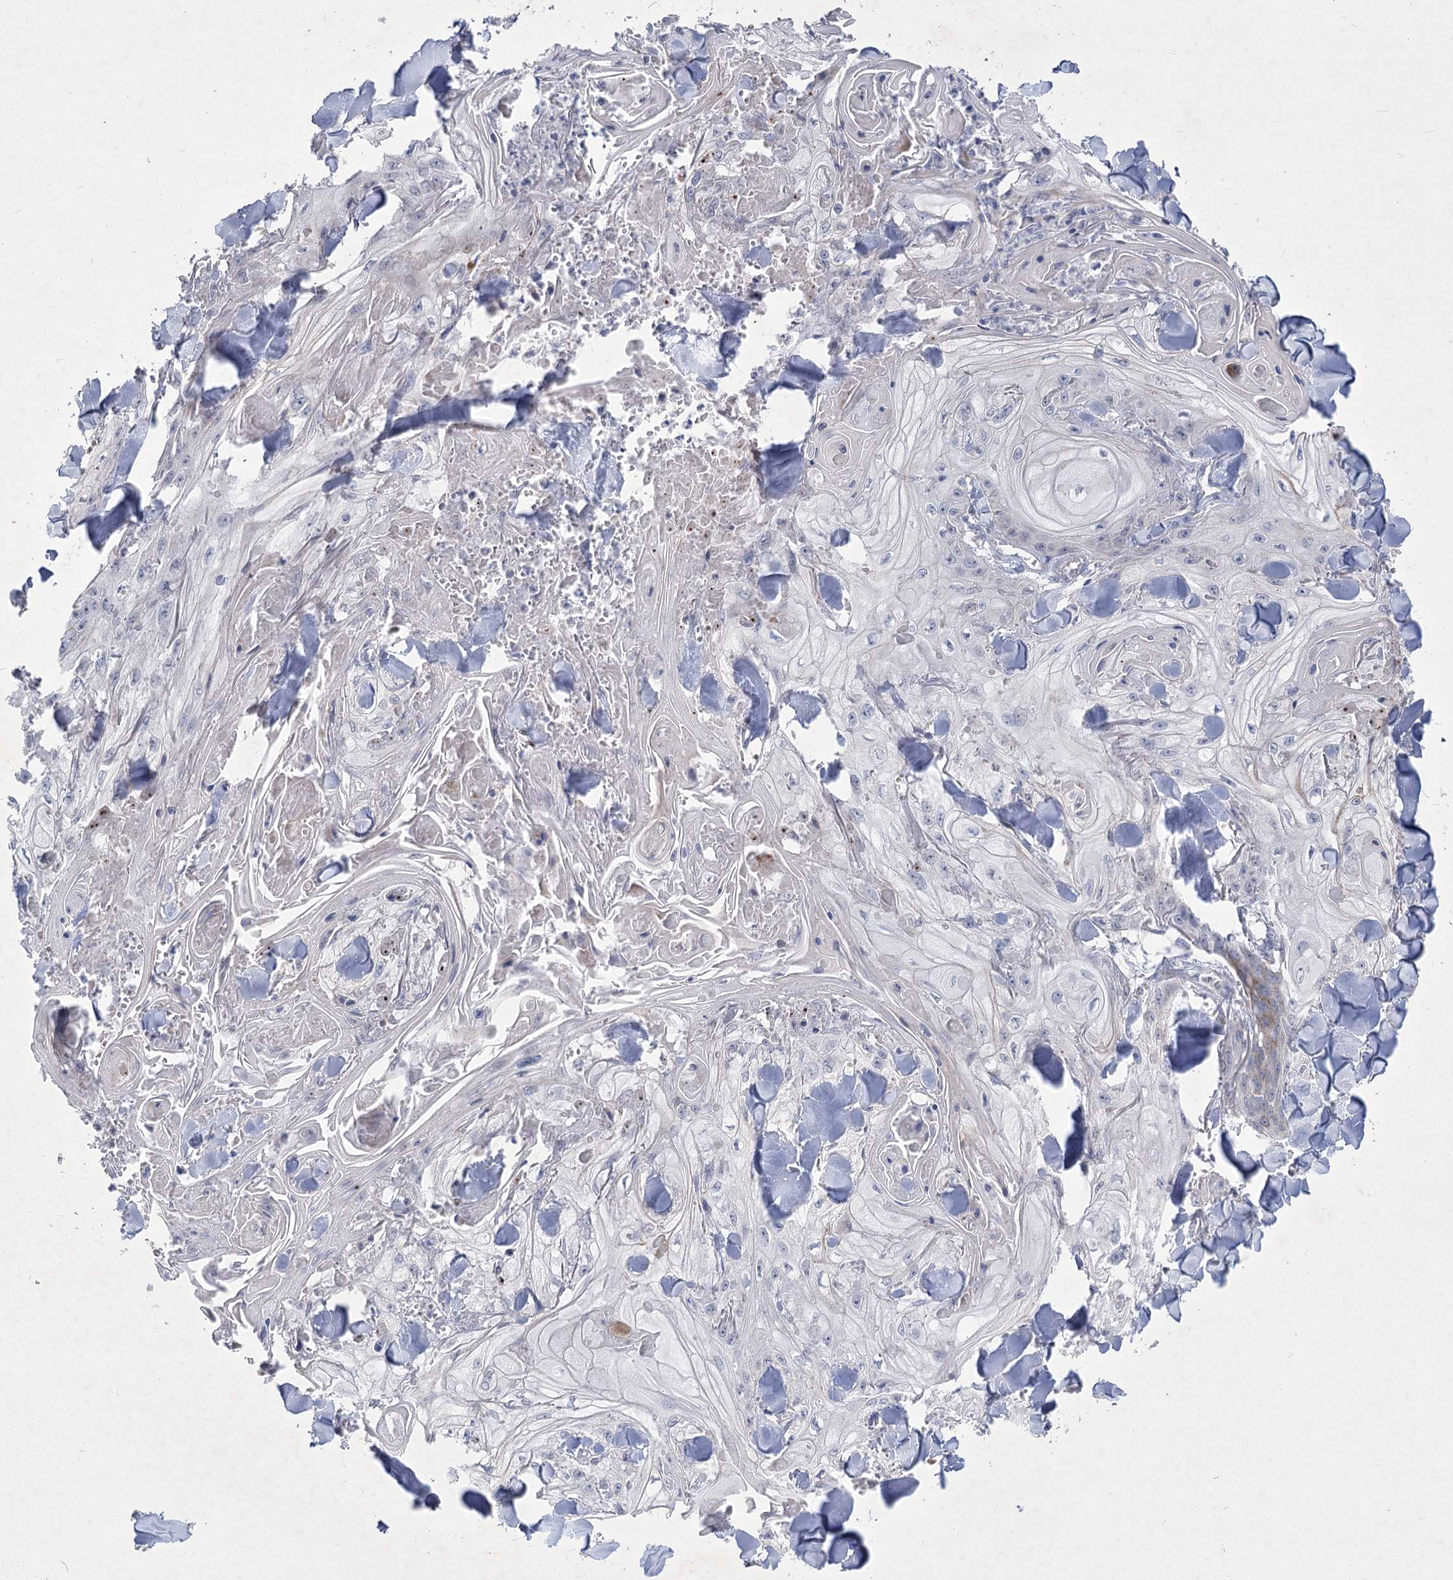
{"staining": {"intensity": "negative", "quantity": "none", "location": "none"}, "tissue": "skin cancer", "cell_type": "Tumor cells", "image_type": "cancer", "snomed": [{"axis": "morphology", "description": "Squamous cell carcinoma, NOS"}, {"axis": "topography", "description": "Skin"}], "caption": "An IHC micrograph of skin cancer (squamous cell carcinoma) is shown. There is no staining in tumor cells of skin cancer (squamous cell carcinoma).", "gene": "PDHB", "patient": {"sex": "male", "age": 74}}